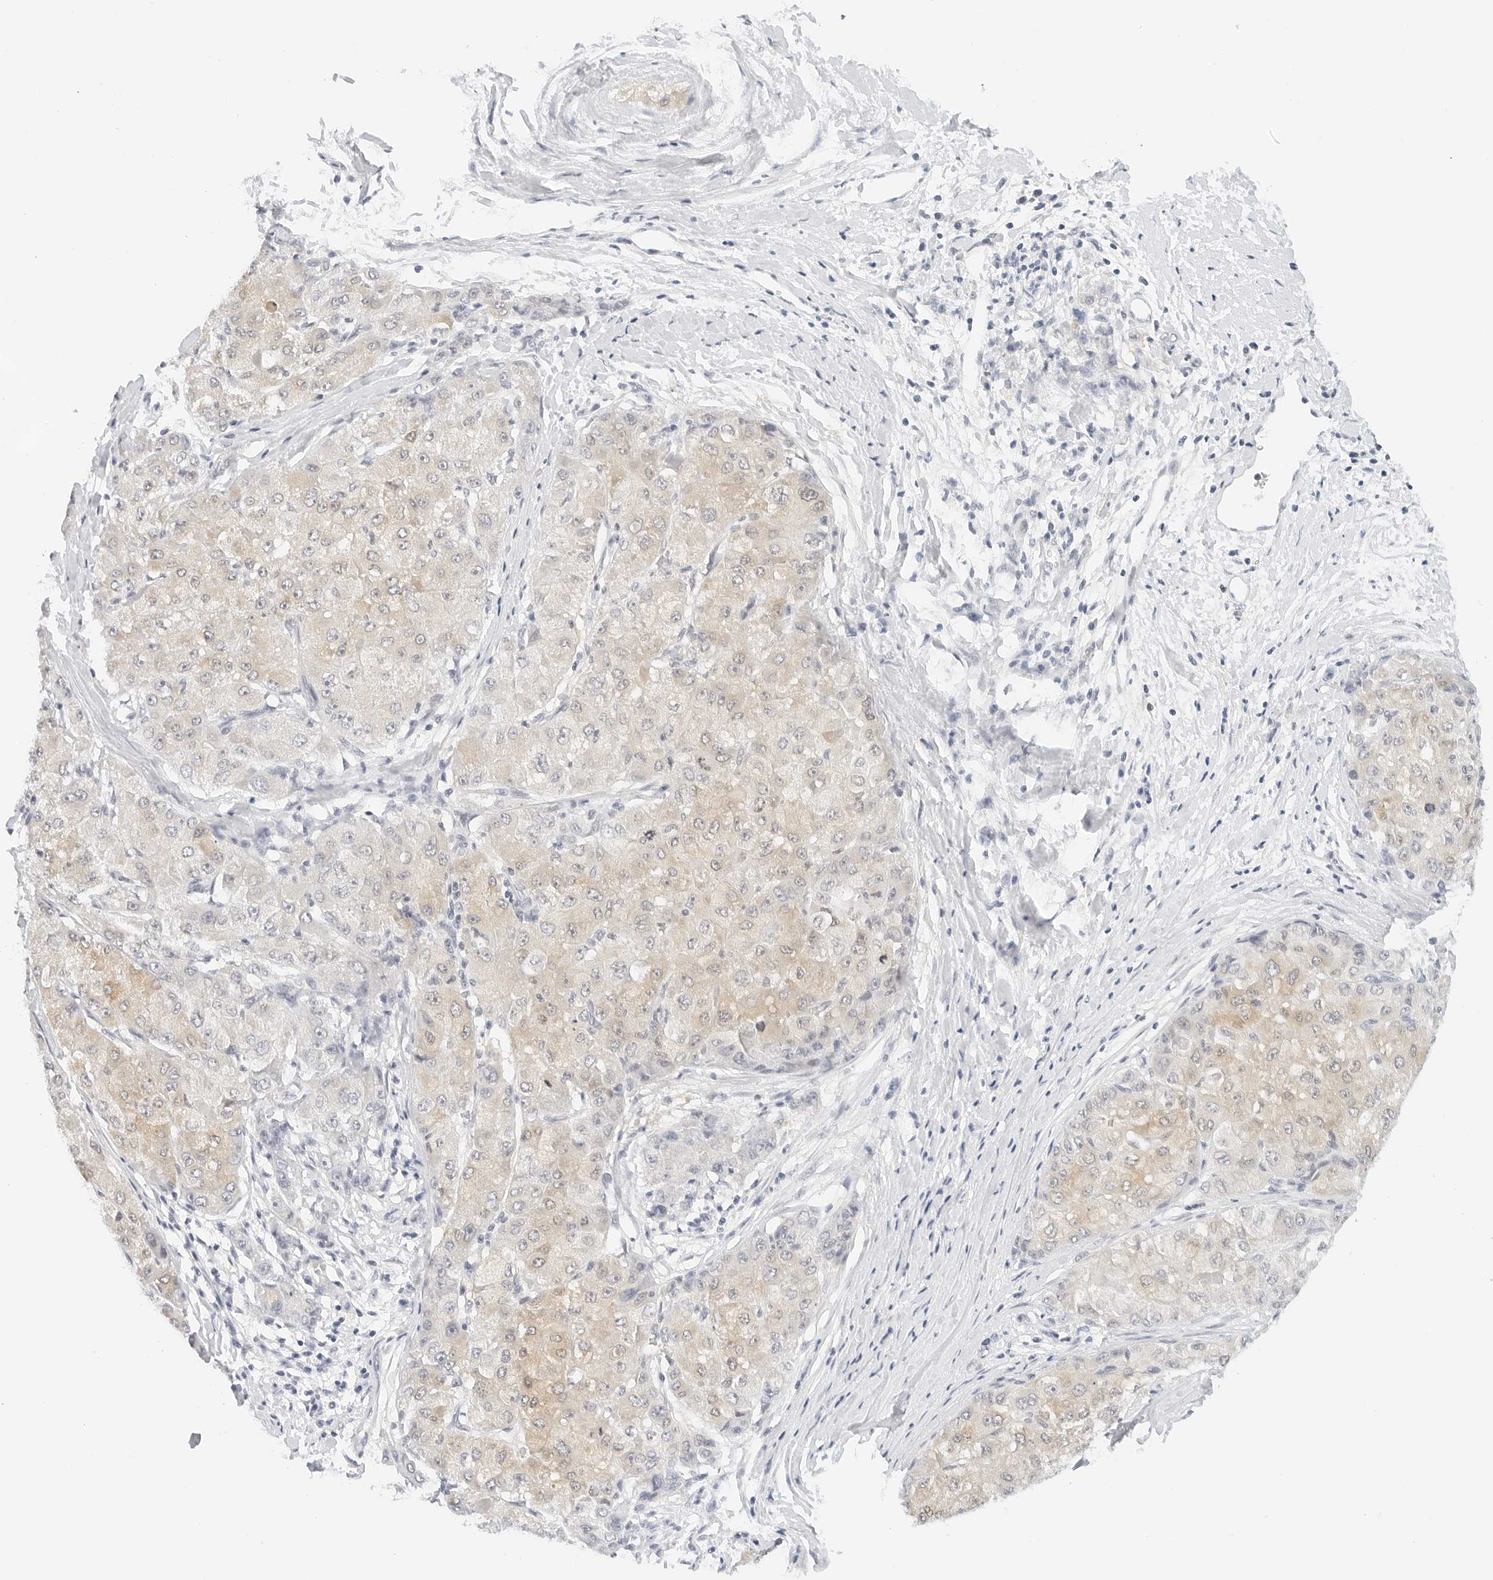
{"staining": {"intensity": "weak", "quantity": "25%-75%", "location": "cytoplasmic/membranous"}, "tissue": "liver cancer", "cell_type": "Tumor cells", "image_type": "cancer", "snomed": [{"axis": "morphology", "description": "Carcinoma, Hepatocellular, NOS"}, {"axis": "topography", "description": "Liver"}], "caption": "Immunohistochemical staining of human liver hepatocellular carcinoma shows low levels of weak cytoplasmic/membranous protein staining in approximately 25%-75% of tumor cells.", "gene": "CD22", "patient": {"sex": "male", "age": 80}}